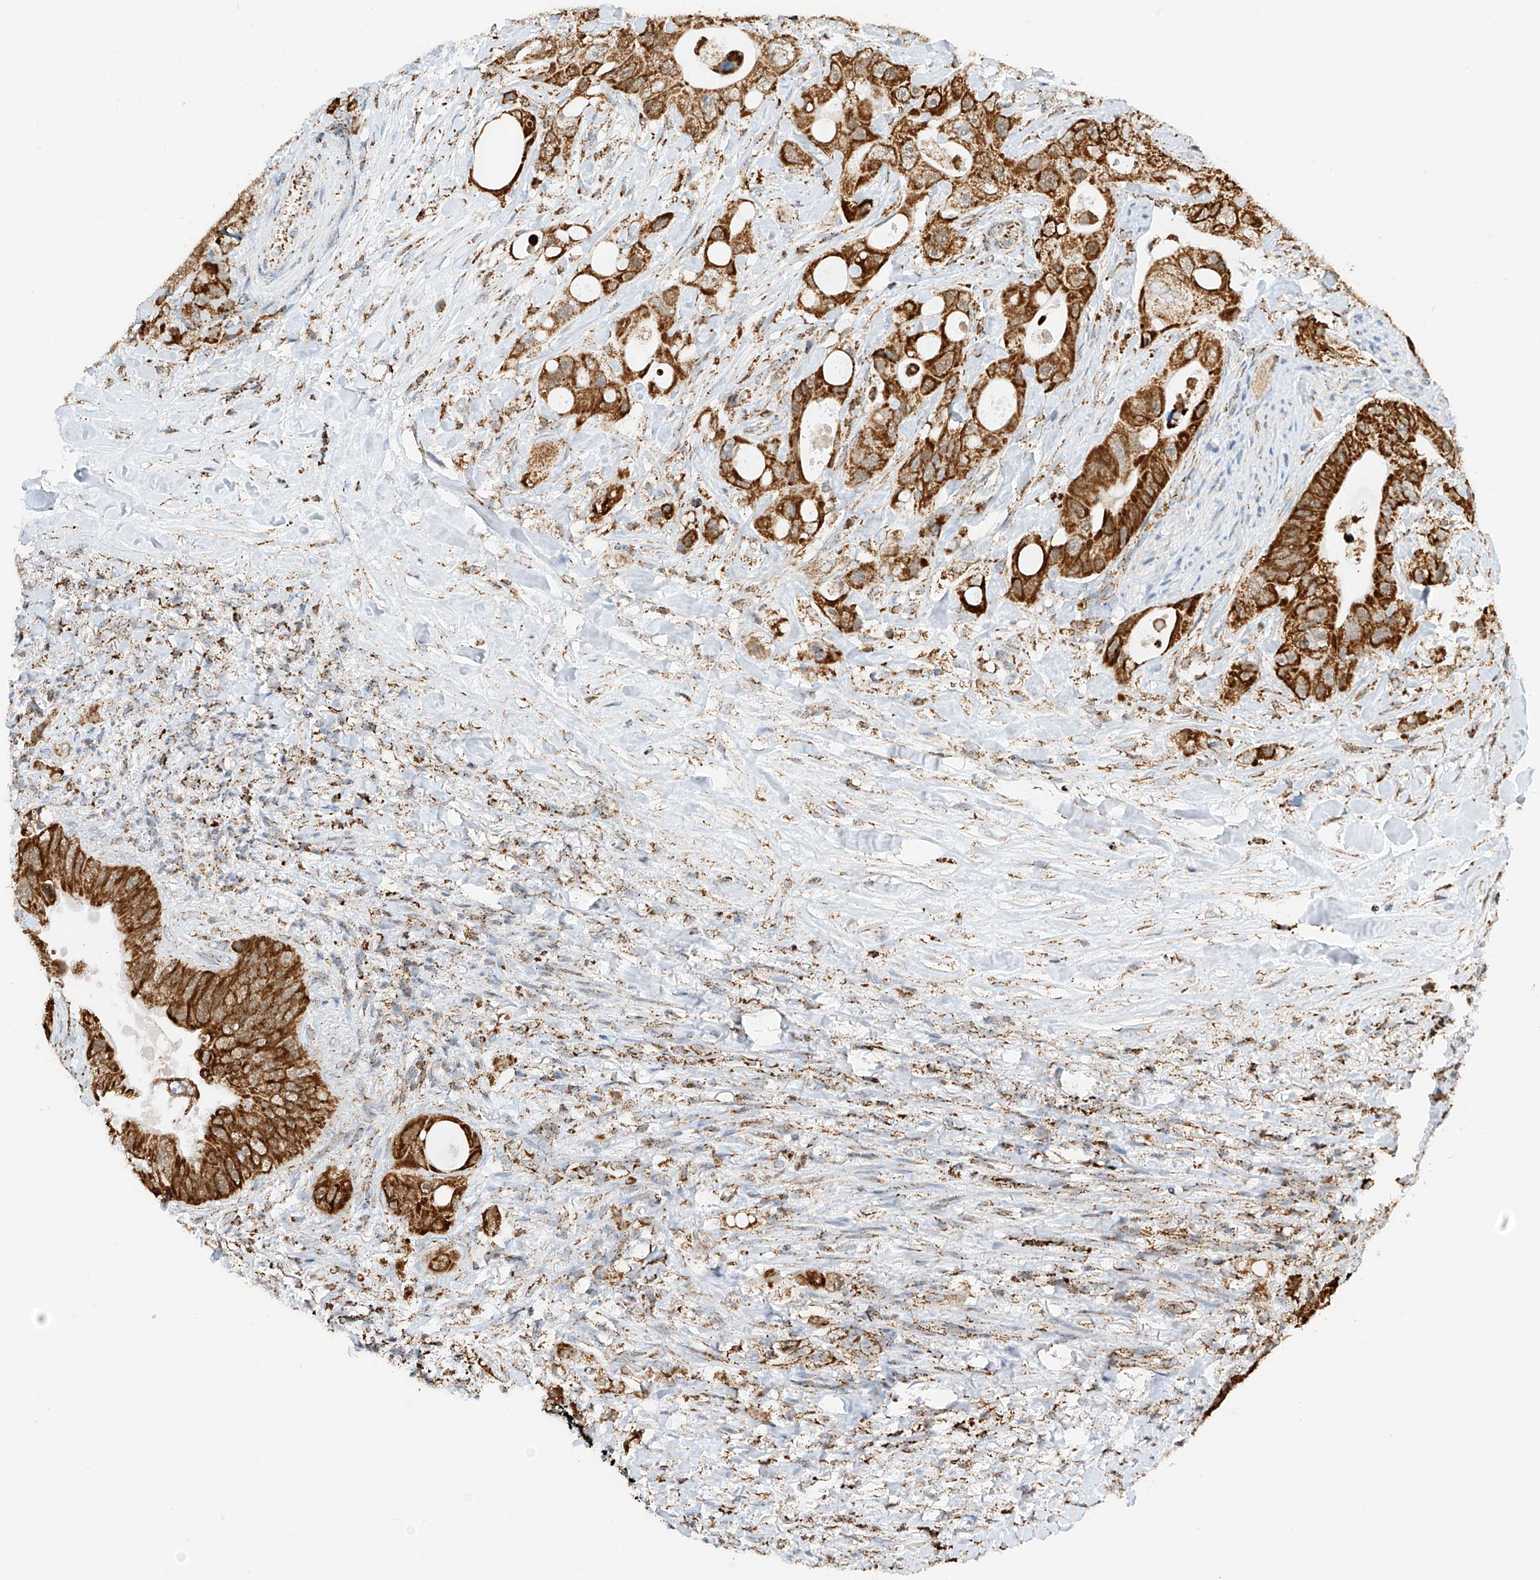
{"staining": {"intensity": "moderate", "quantity": ">75%", "location": "cytoplasmic/membranous"}, "tissue": "colorectal cancer", "cell_type": "Tumor cells", "image_type": "cancer", "snomed": [{"axis": "morphology", "description": "Adenocarcinoma, NOS"}, {"axis": "topography", "description": "Colon"}], "caption": "Immunohistochemistry (IHC) micrograph of neoplastic tissue: human colorectal cancer (adenocarcinoma) stained using IHC reveals medium levels of moderate protein expression localized specifically in the cytoplasmic/membranous of tumor cells, appearing as a cytoplasmic/membranous brown color.", "gene": "PPA2", "patient": {"sex": "female", "age": 46}}